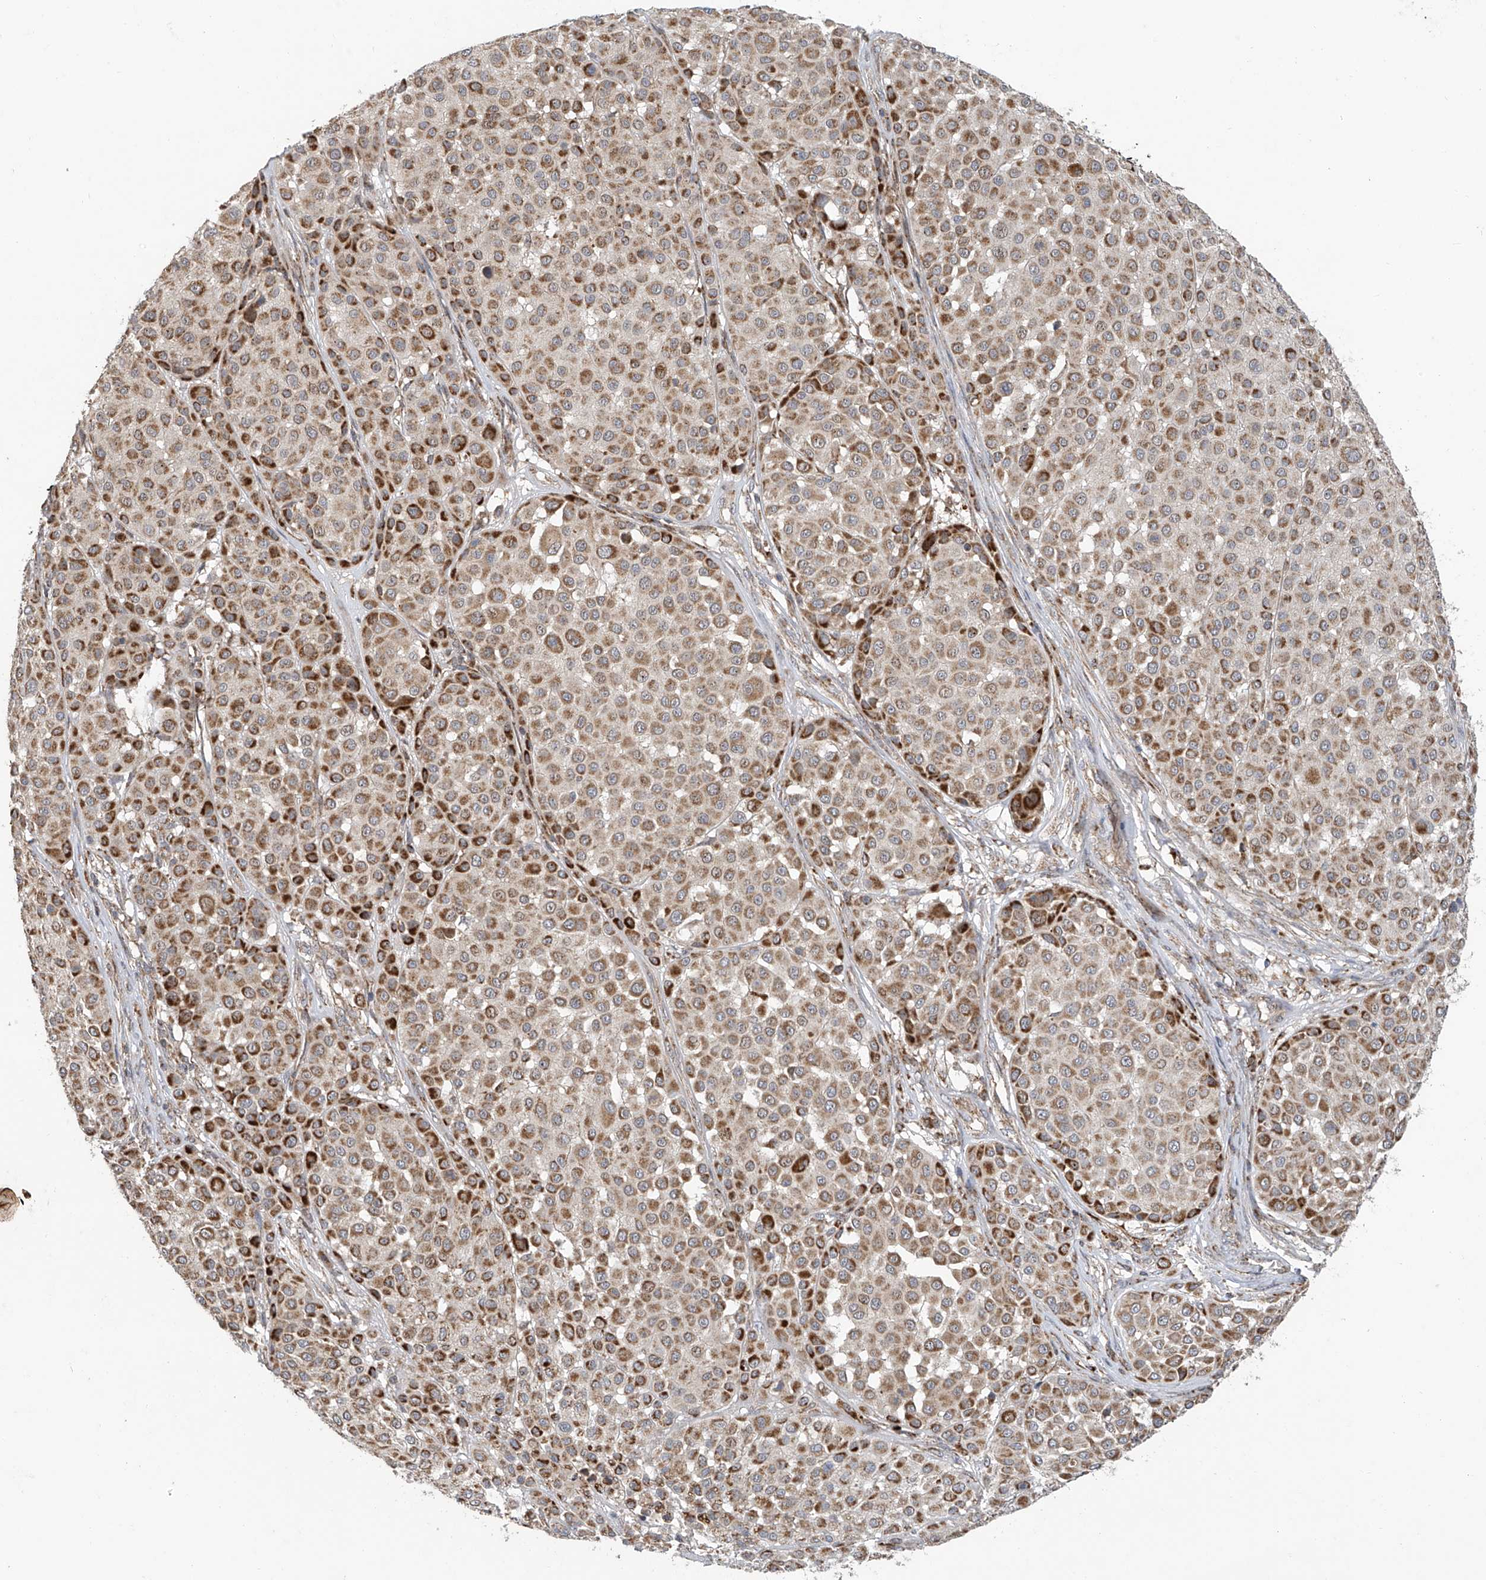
{"staining": {"intensity": "moderate", "quantity": ">75%", "location": "cytoplasmic/membranous"}, "tissue": "melanoma", "cell_type": "Tumor cells", "image_type": "cancer", "snomed": [{"axis": "morphology", "description": "Malignant melanoma, Metastatic site"}, {"axis": "topography", "description": "Soft tissue"}], "caption": "Melanoma stained for a protein (brown) shows moderate cytoplasmic/membranous positive expression in about >75% of tumor cells.", "gene": "C2orf74", "patient": {"sex": "male", "age": 41}}